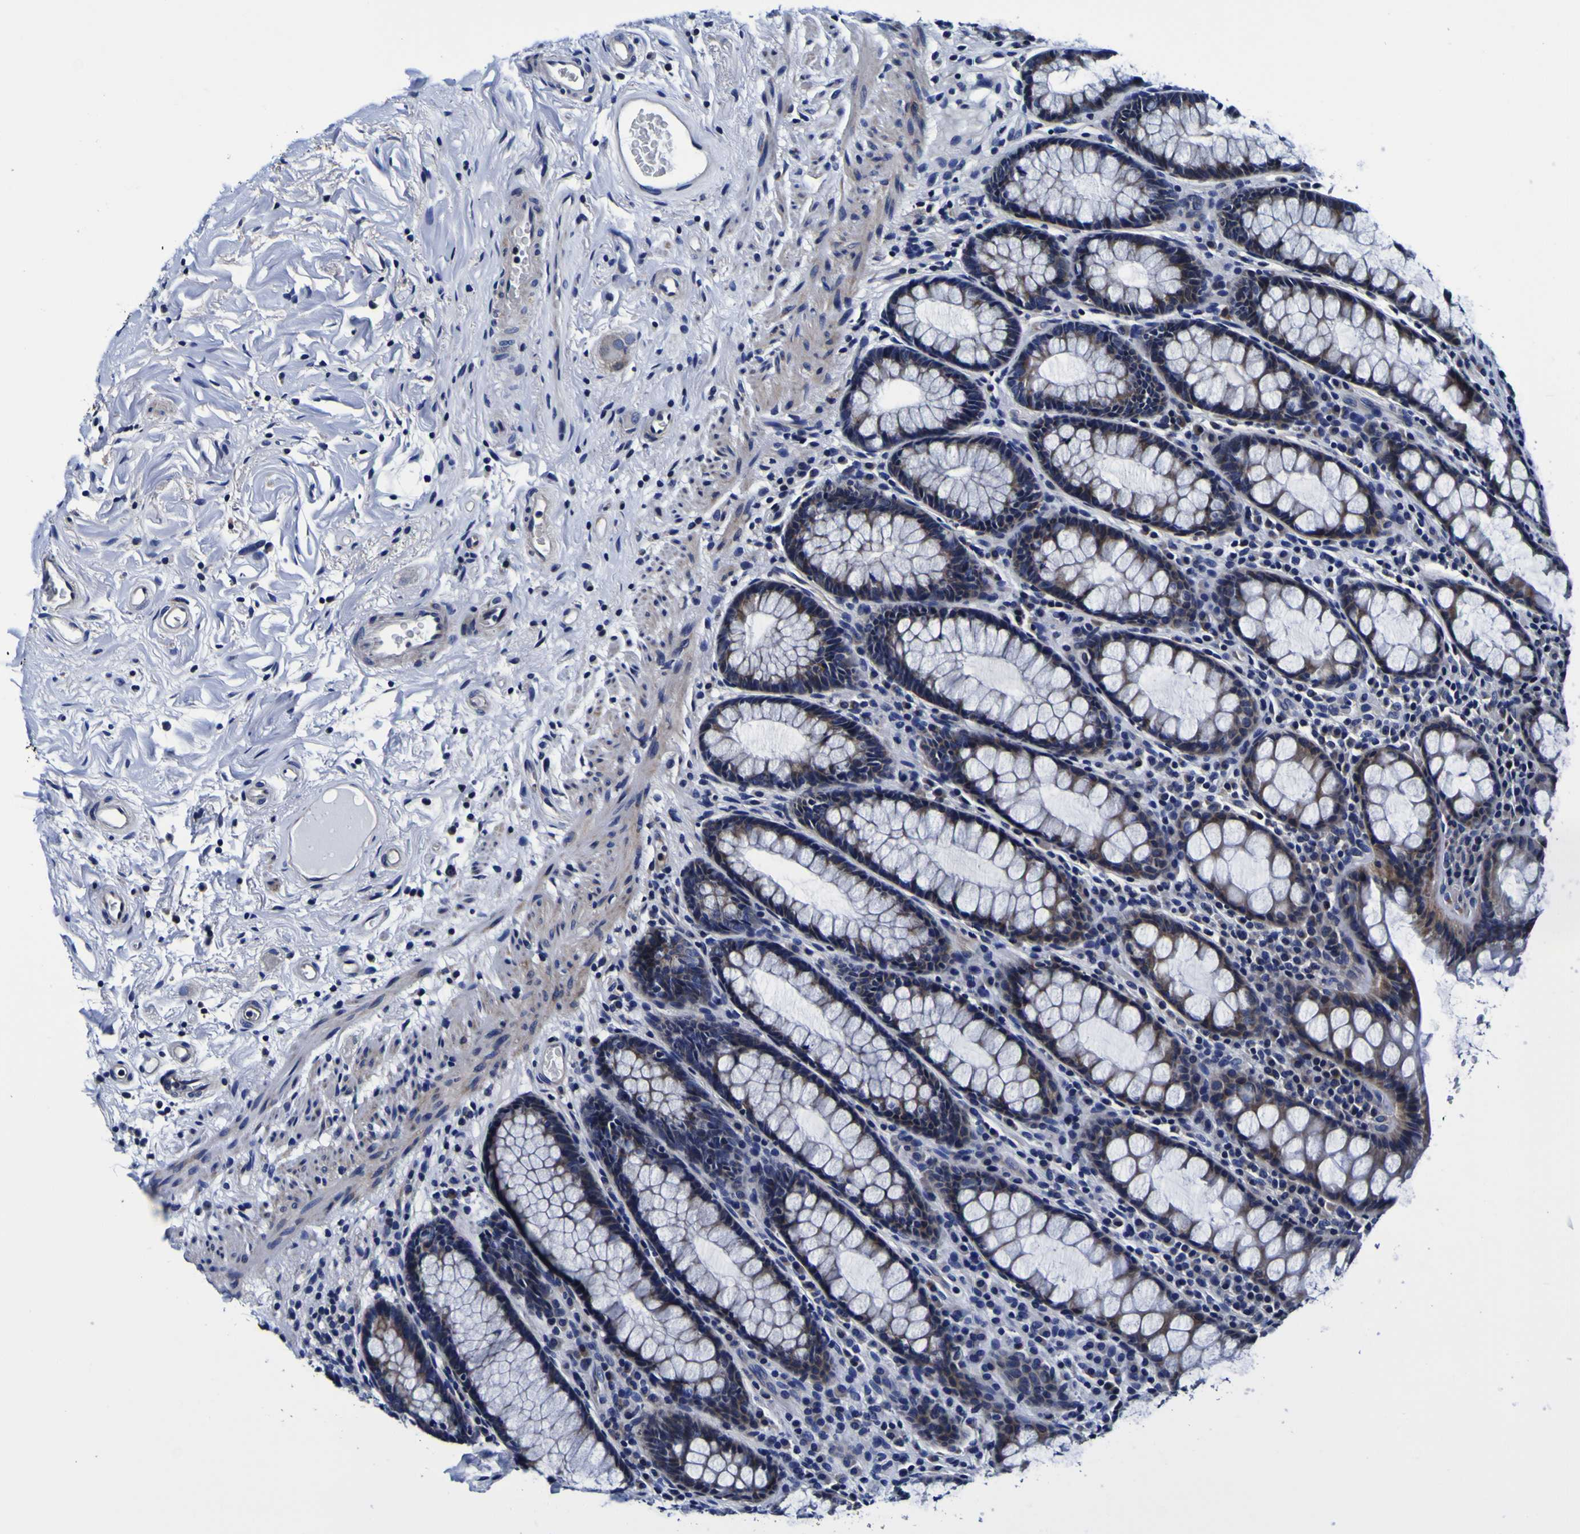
{"staining": {"intensity": "moderate", "quantity": ">75%", "location": "cytoplasmic/membranous"}, "tissue": "rectum", "cell_type": "Glandular cells", "image_type": "normal", "snomed": [{"axis": "morphology", "description": "Normal tissue, NOS"}, {"axis": "topography", "description": "Rectum"}], "caption": "Immunohistochemistry (IHC) micrograph of unremarkable rectum: human rectum stained using IHC reveals medium levels of moderate protein expression localized specifically in the cytoplasmic/membranous of glandular cells, appearing as a cytoplasmic/membranous brown color.", "gene": "PDLIM4", "patient": {"sex": "male", "age": 92}}